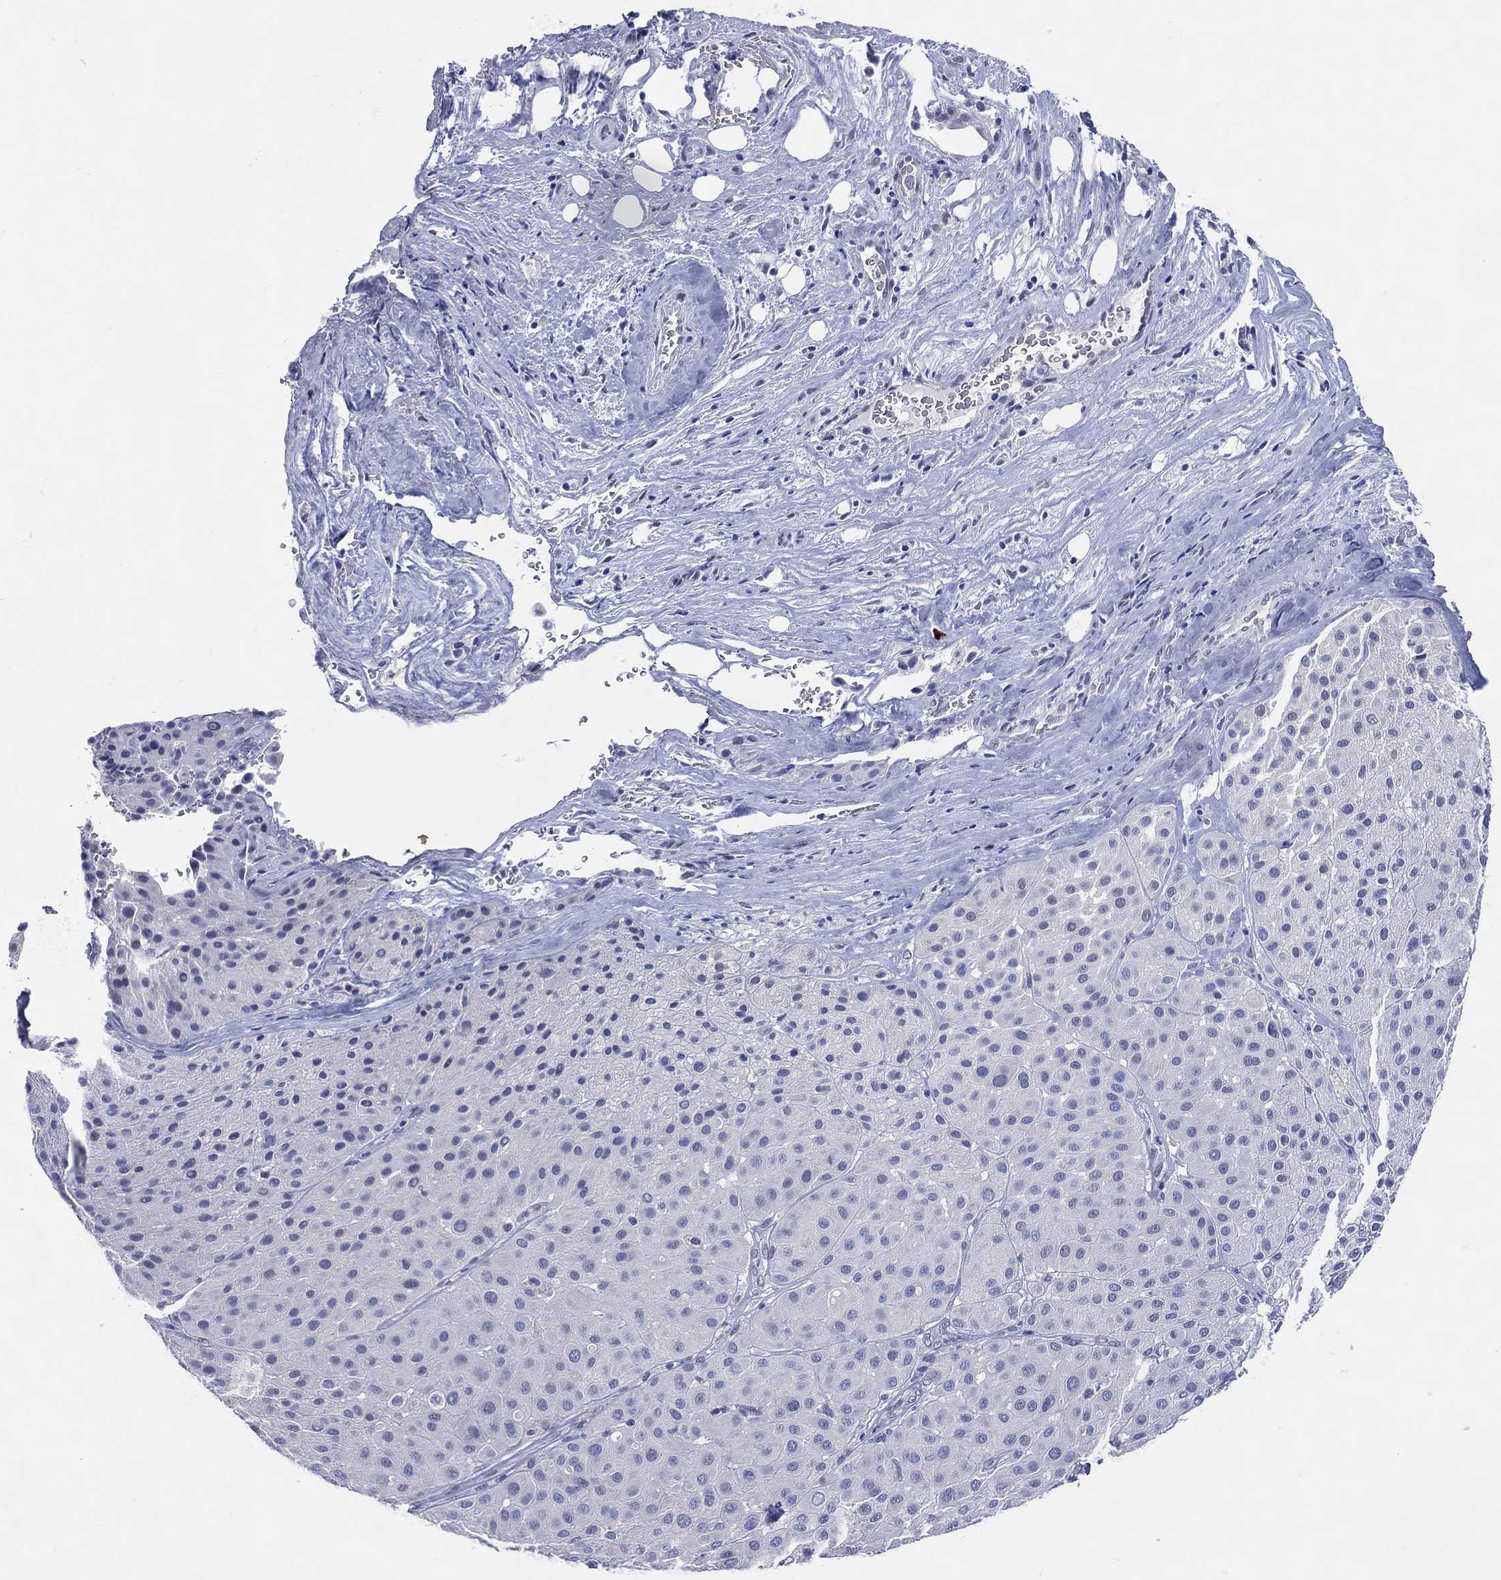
{"staining": {"intensity": "negative", "quantity": "none", "location": "none"}, "tissue": "melanoma", "cell_type": "Tumor cells", "image_type": "cancer", "snomed": [{"axis": "morphology", "description": "Malignant melanoma, Metastatic site"}, {"axis": "topography", "description": "Smooth muscle"}], "caption": "Tumor cells show no significant protein expression in malignant melanoma (metastatic site).", "gene": "CFAP58", "patient": {"sex": "male", "age": 41}}